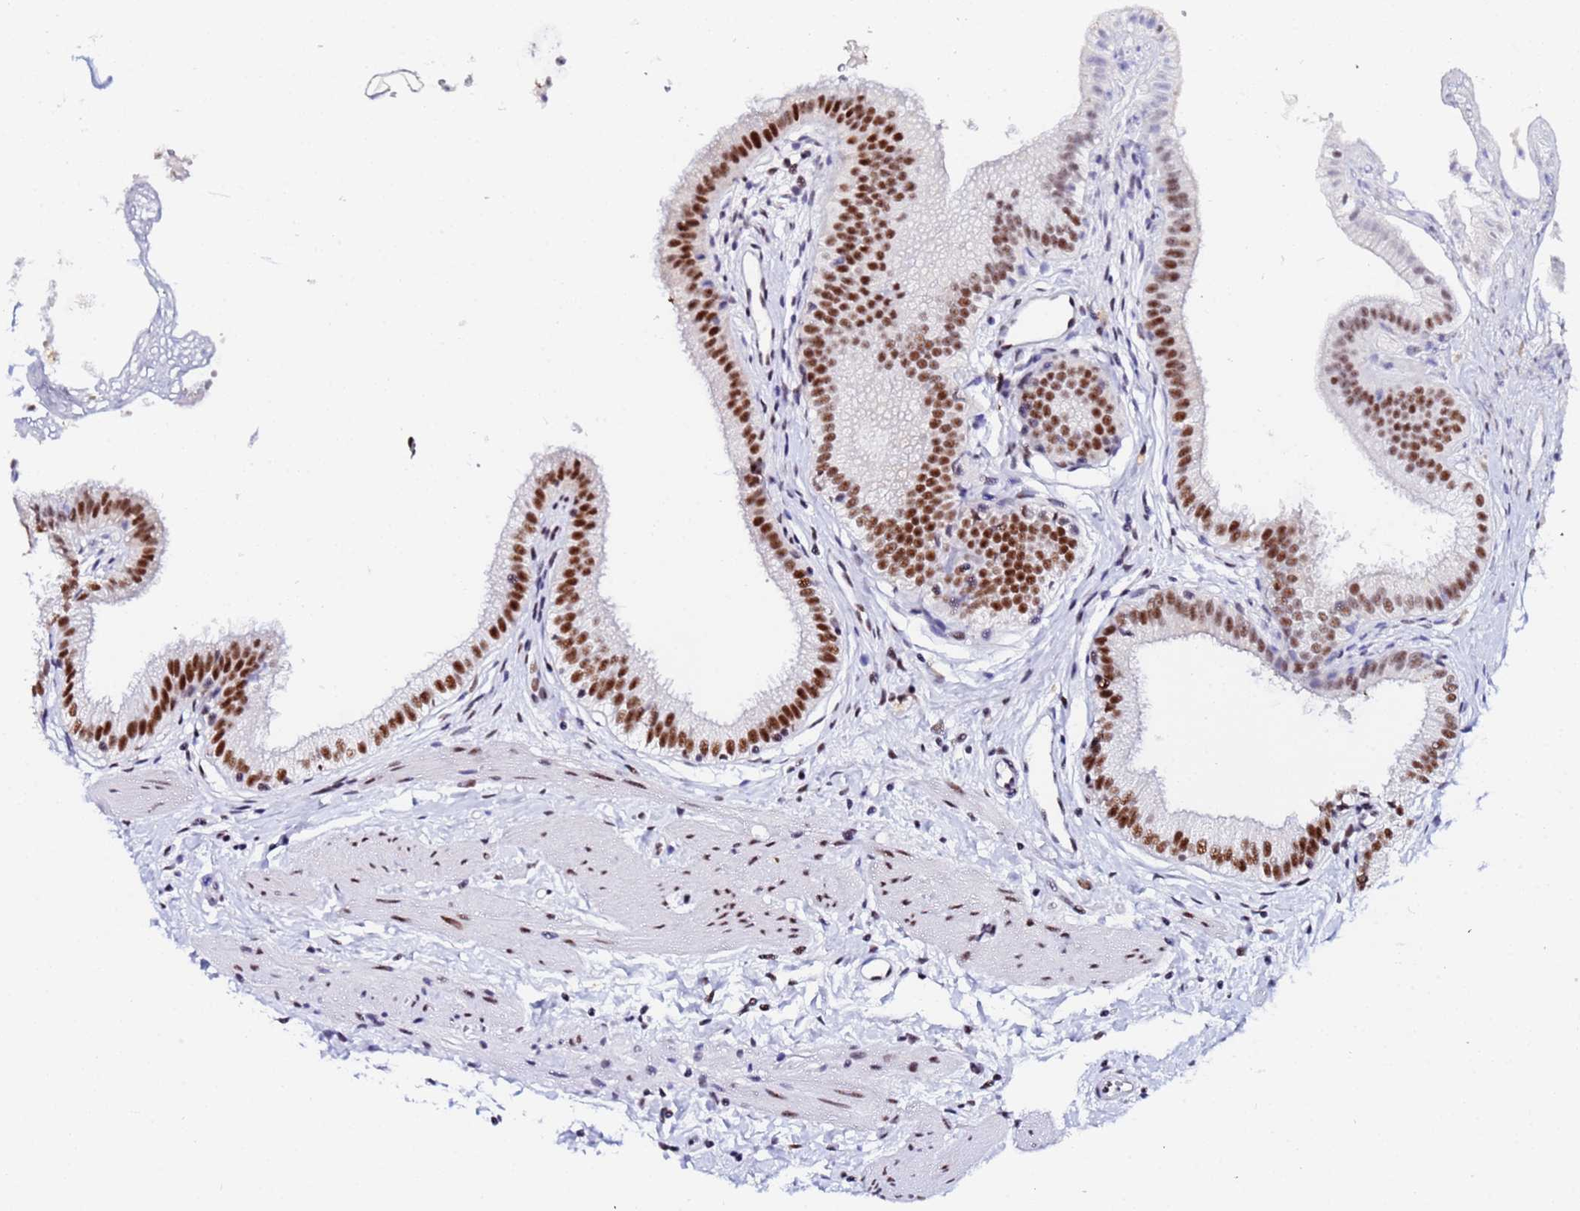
{"staining": {"intensity": "strong", "quantity": ">75%", "location": "nuclear"}, "tissue": "gallbladder", "cell_type": "Glandular cells", "image_type": "normal", "snomed": [{"axis": "morphology", "description": "Normal tissue, NOS"}, {"axis": "topography", "description": "Gallbladder"}], "caption": "Immunohistochemistry histopathology image of normal gallbladder stained for a protein (brown), which displays high levels of strong nuclear positivity in approximately >75% of glandular cells.", "gene": "SNRPA1", "patient": {"sex": "female", "age": 54}}